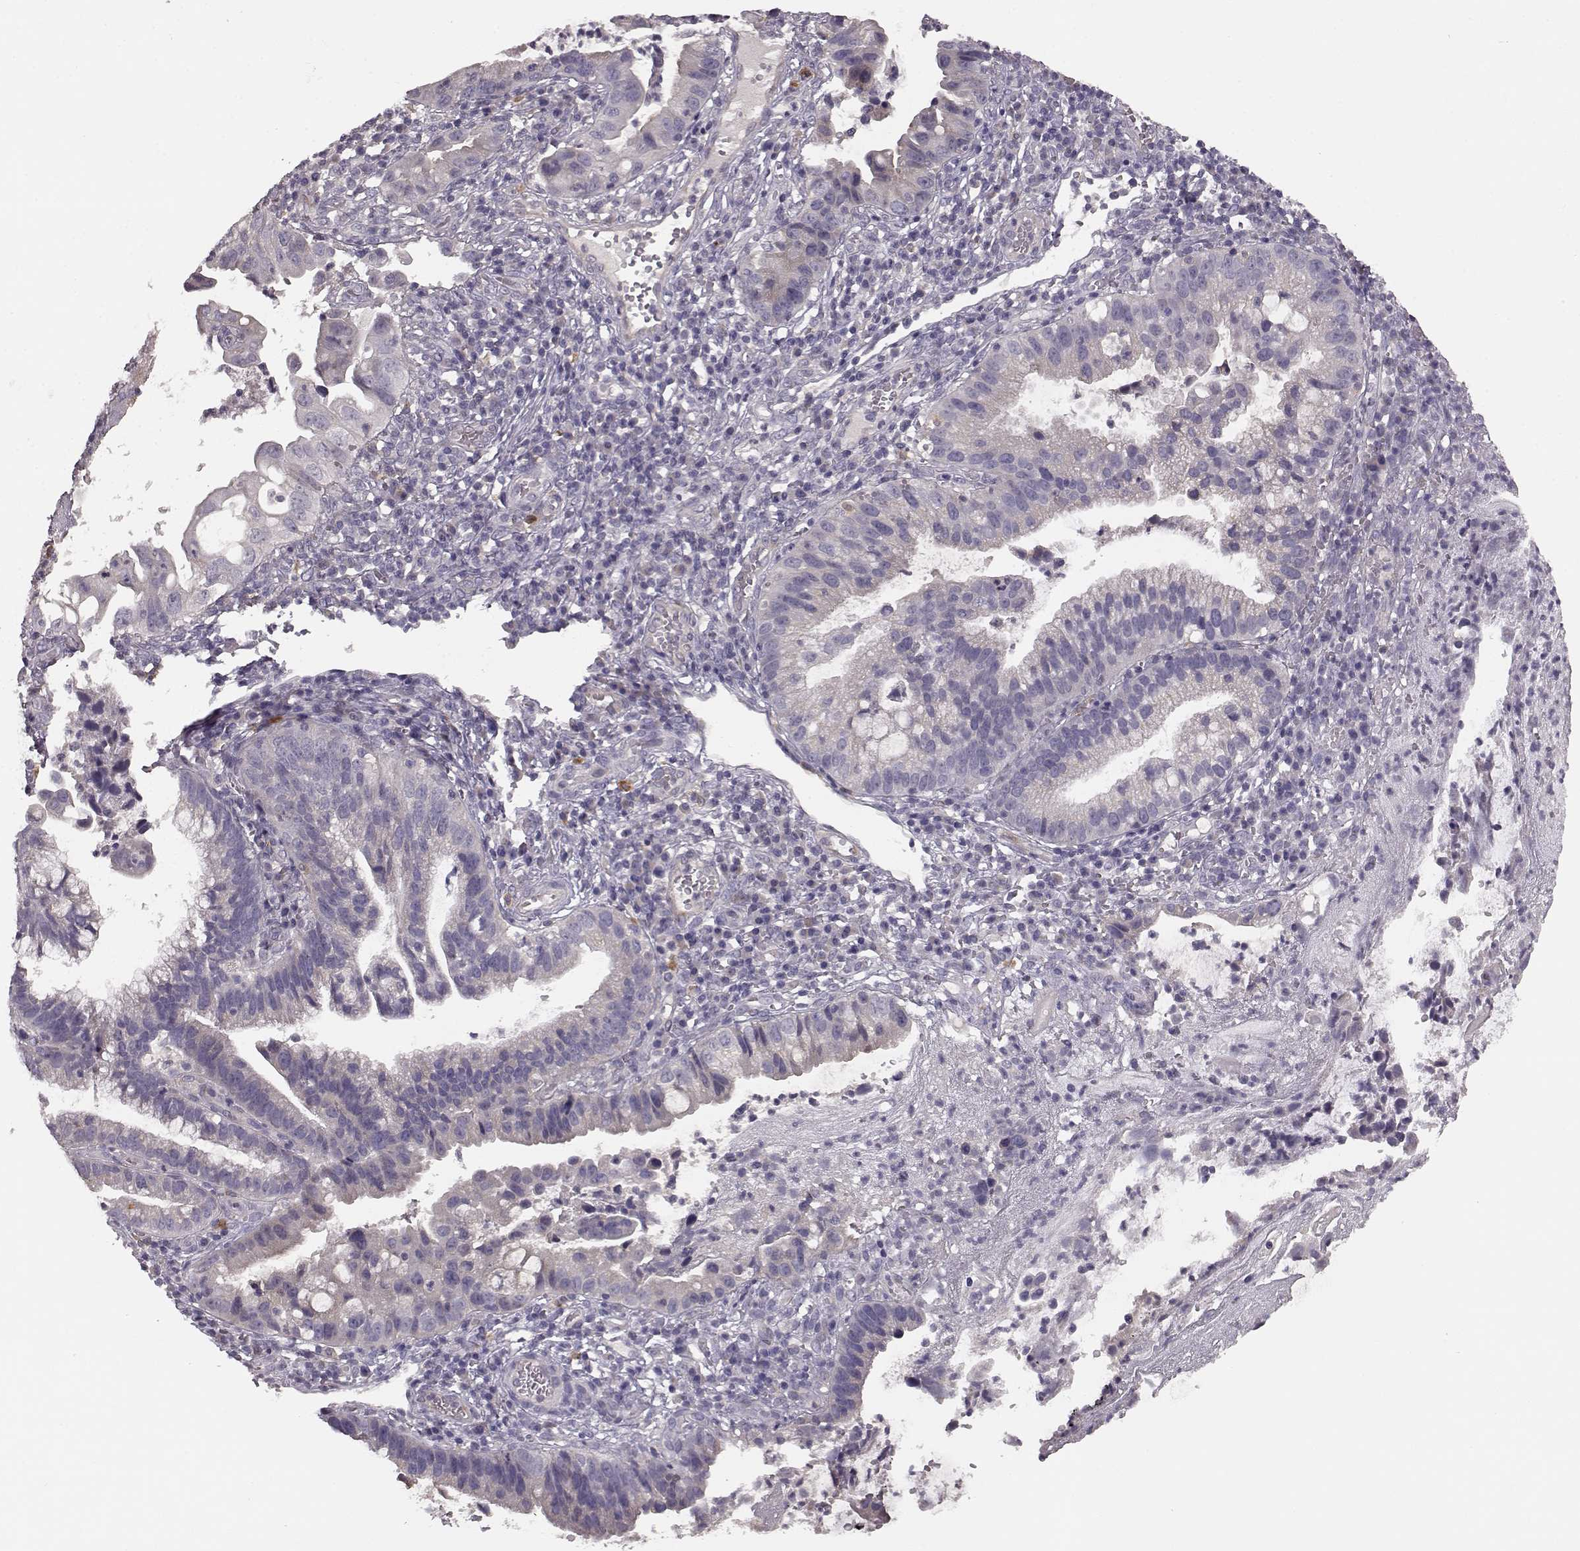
{"staining": {"intensity": "negative", "quantity": "none", "location": "none"}, "tissue": "cervical cancer", "cell_type": "Tumor cells", "image_type": "cancer", "snomed": [{"axis": "morphology", "description": "Adenocarcinoma, NOS"}, {"axis": "topography", "description": "Cervix"}], "caption": "Tumor cells show no significant protein expression in cervical adenocarcinoma. (DAB (3,3'-diaminobenzidine) immunohistochemistry visualized using brightfield microscopy, high magnification).", "gene": "GHR", "patient": {"sex": "female", "age": 34}}